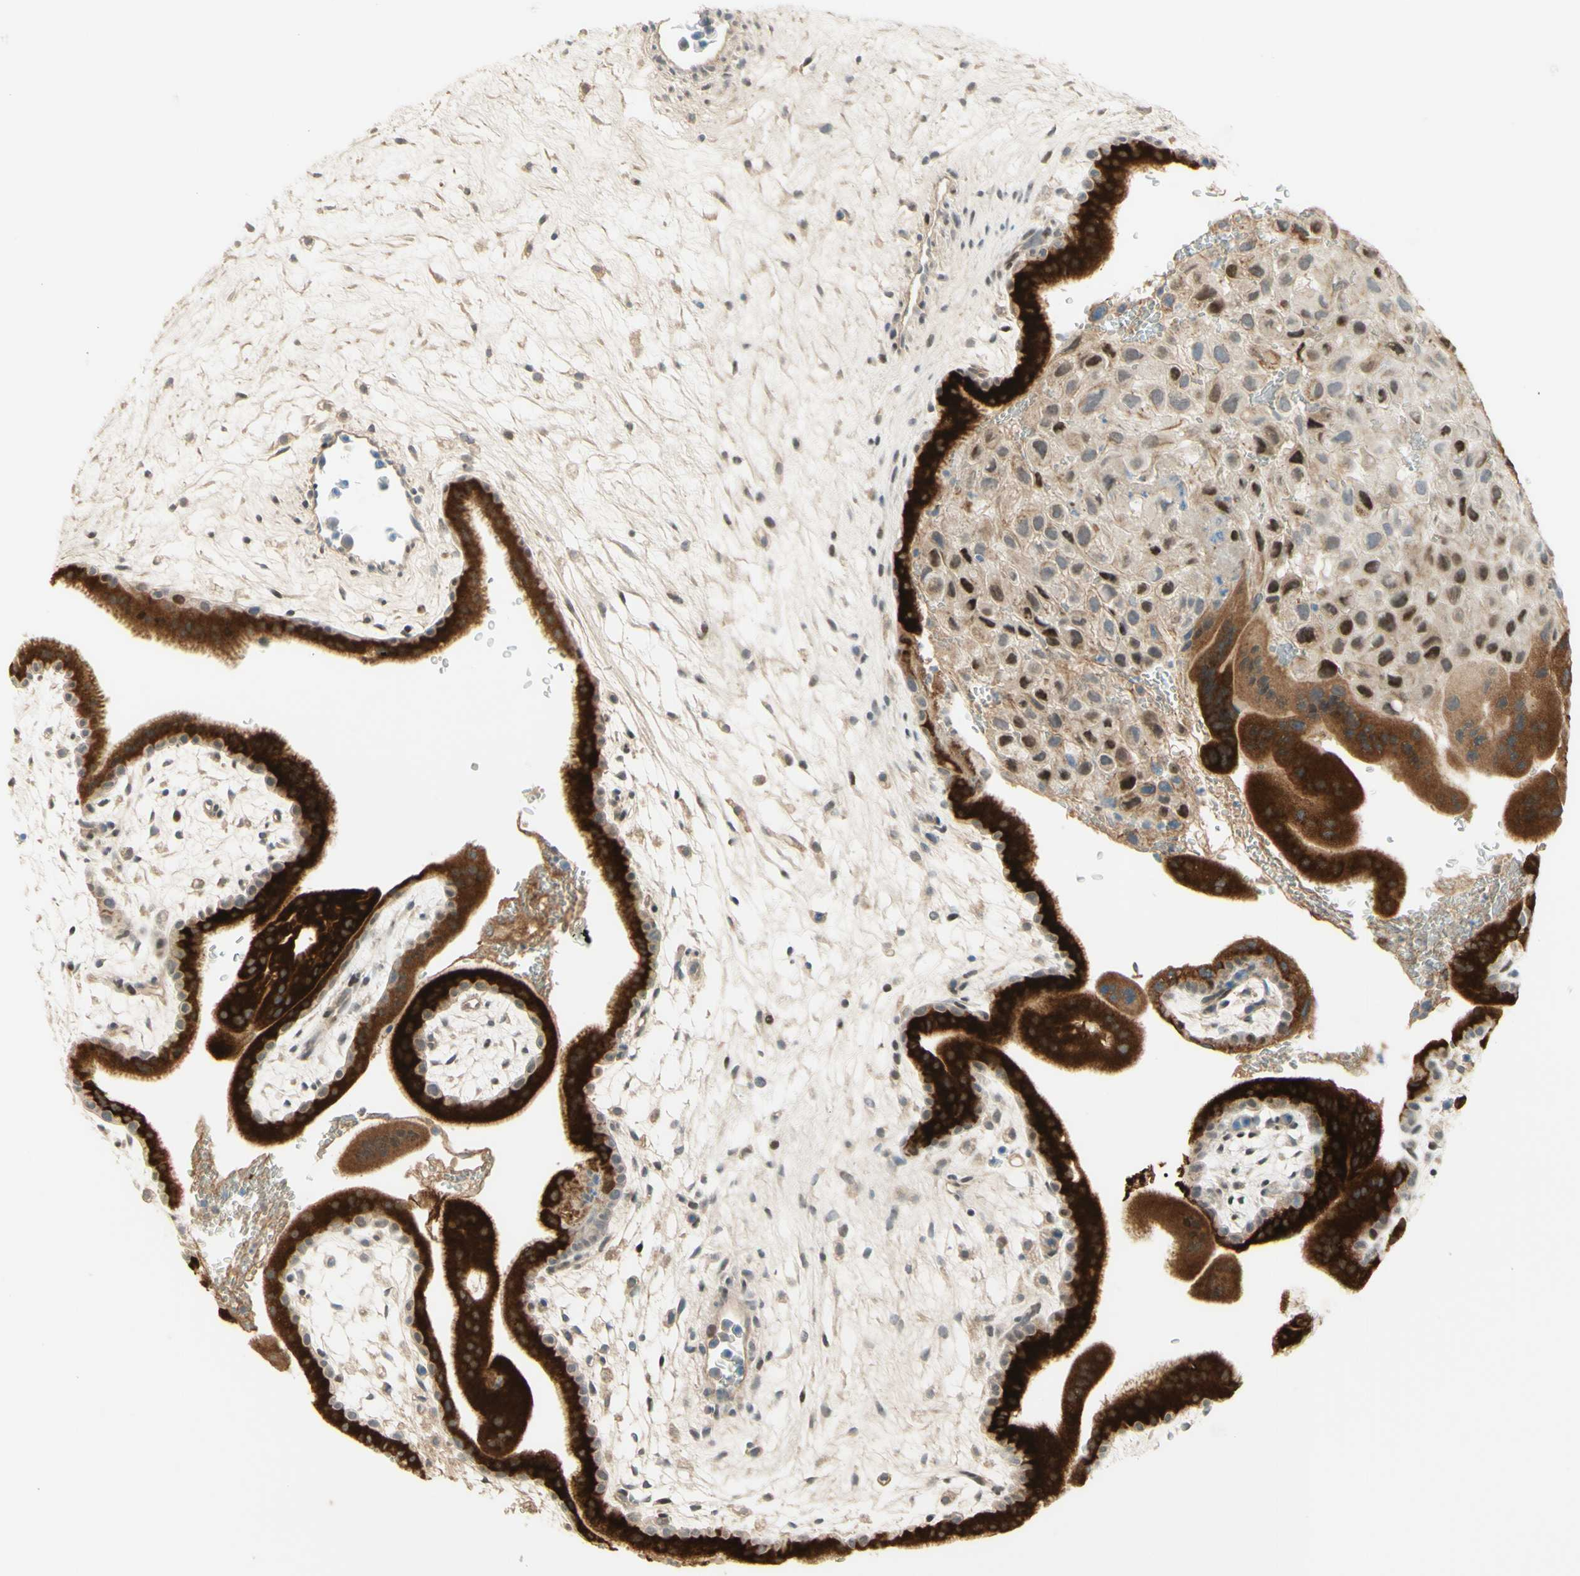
{"staining": {"intensity": "strong", "quantity": "<25%", "location": "nuclear"}, "tissue": "placenta", "cell_type": "Decidual cells", "image_type": "normal", "snomed": [{"axis": "morphology", "description": "Normal tissue, NOS"}, {"axis": "topography", "description": "Placenta"}], "caption": "A high-resolution histopathology image shows immunohistochemistry staining of benign placenta, which reveals strong nuclear staining in approximately <25% of decidual cells.", "gene": "ANGPT2", "patient": {"sex": "female", "age": 35}}